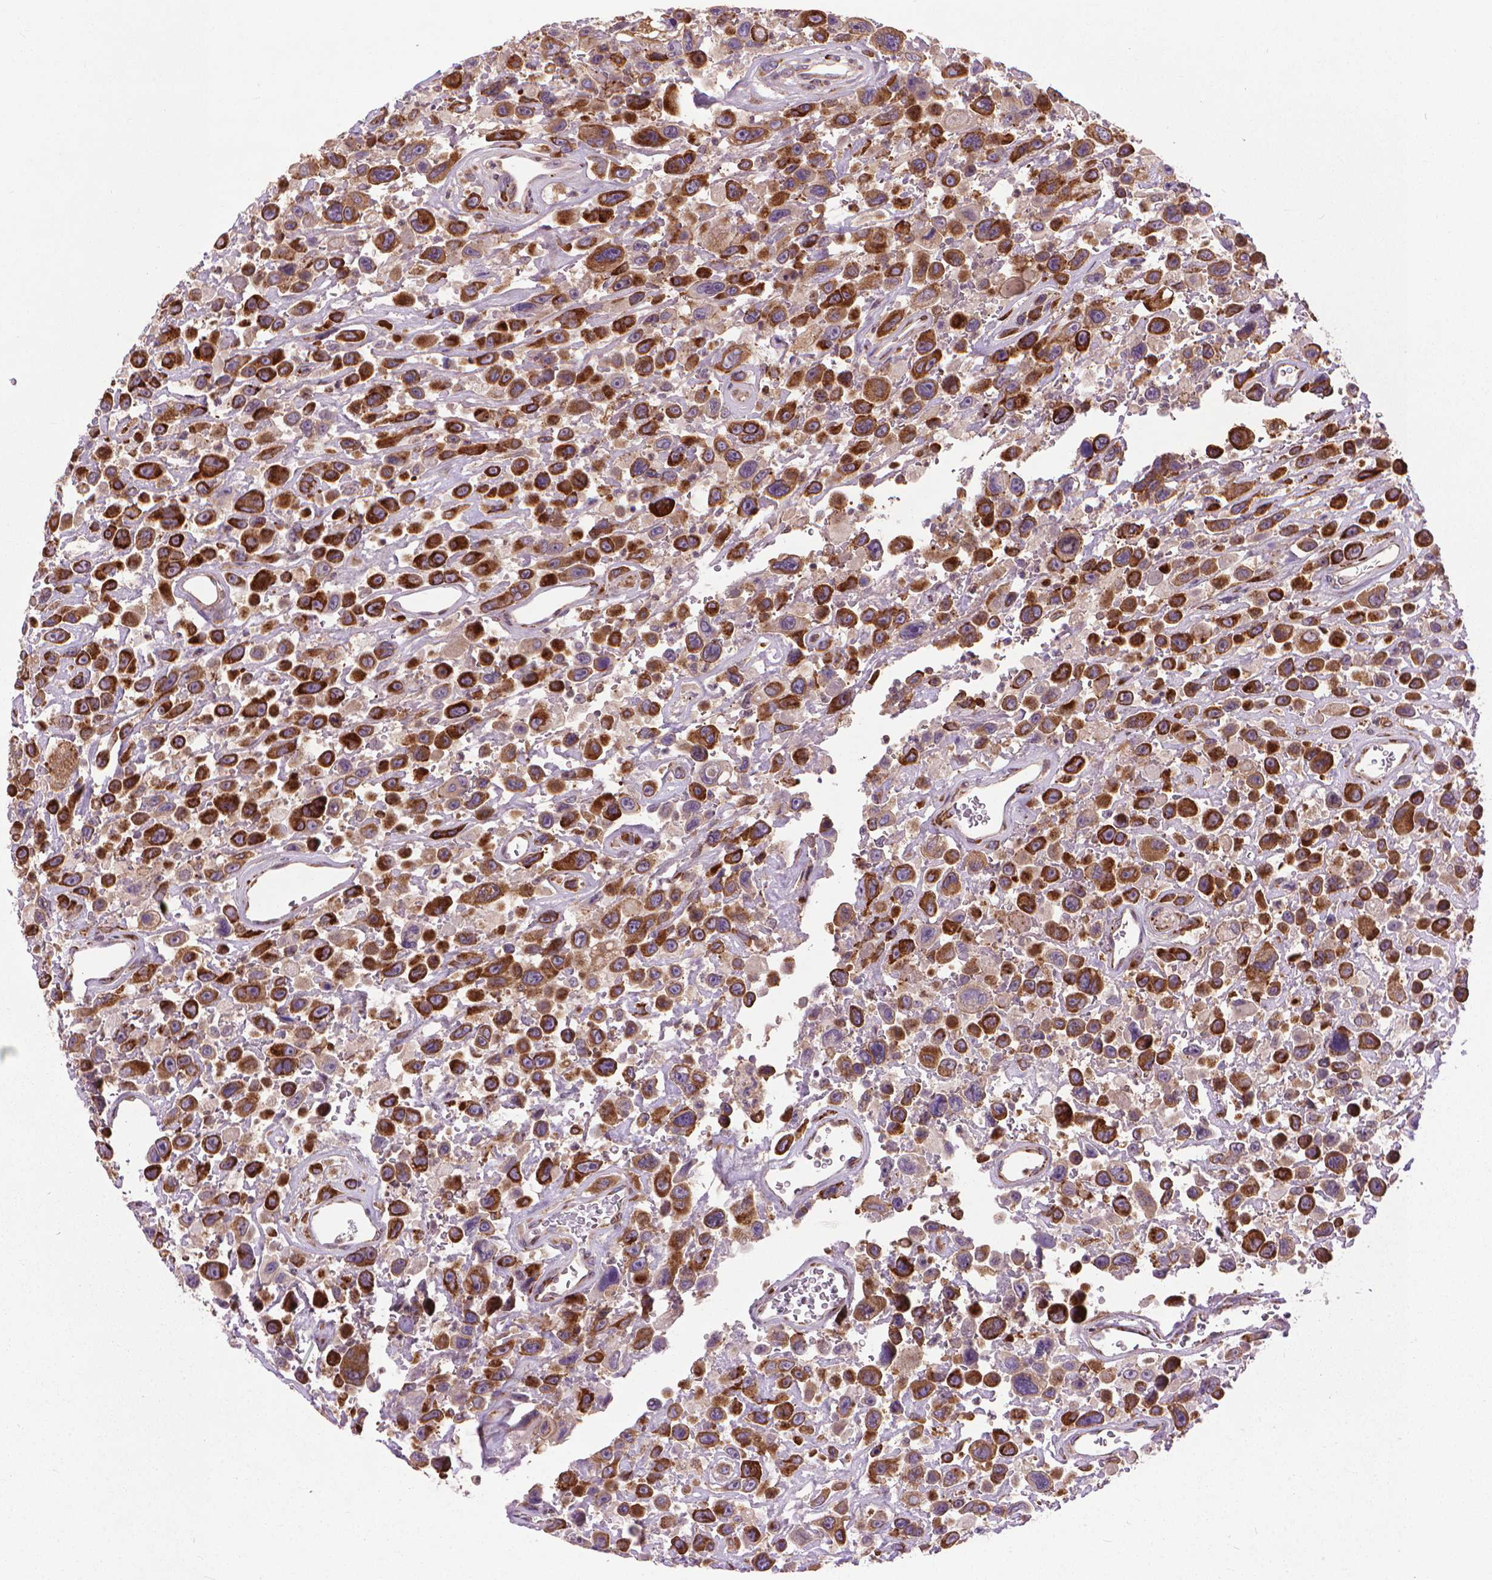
{"staining": {"intensity": "strong", "quantity": "25%-75%", "location": "cytoplasmic/membranous"}, "tissue": "urothelial cancer", "cell_type": "Tumor cells", "image_type": "cancer", "snomed": [{"axis": "morphology", "description": "Urothelial carcinoma, High grade"}, {"axis": "topography", "description": "Urinary bladder"}], "caption": "High-grade urothelial carcinoma tissue reveals strong cytoplasmic/membranous positivity in about 25%-75% of tumor cells, visualized by immunohistochemistry.", "gene": "MYH14", "patient": {"sex": "male", "age": 53}}